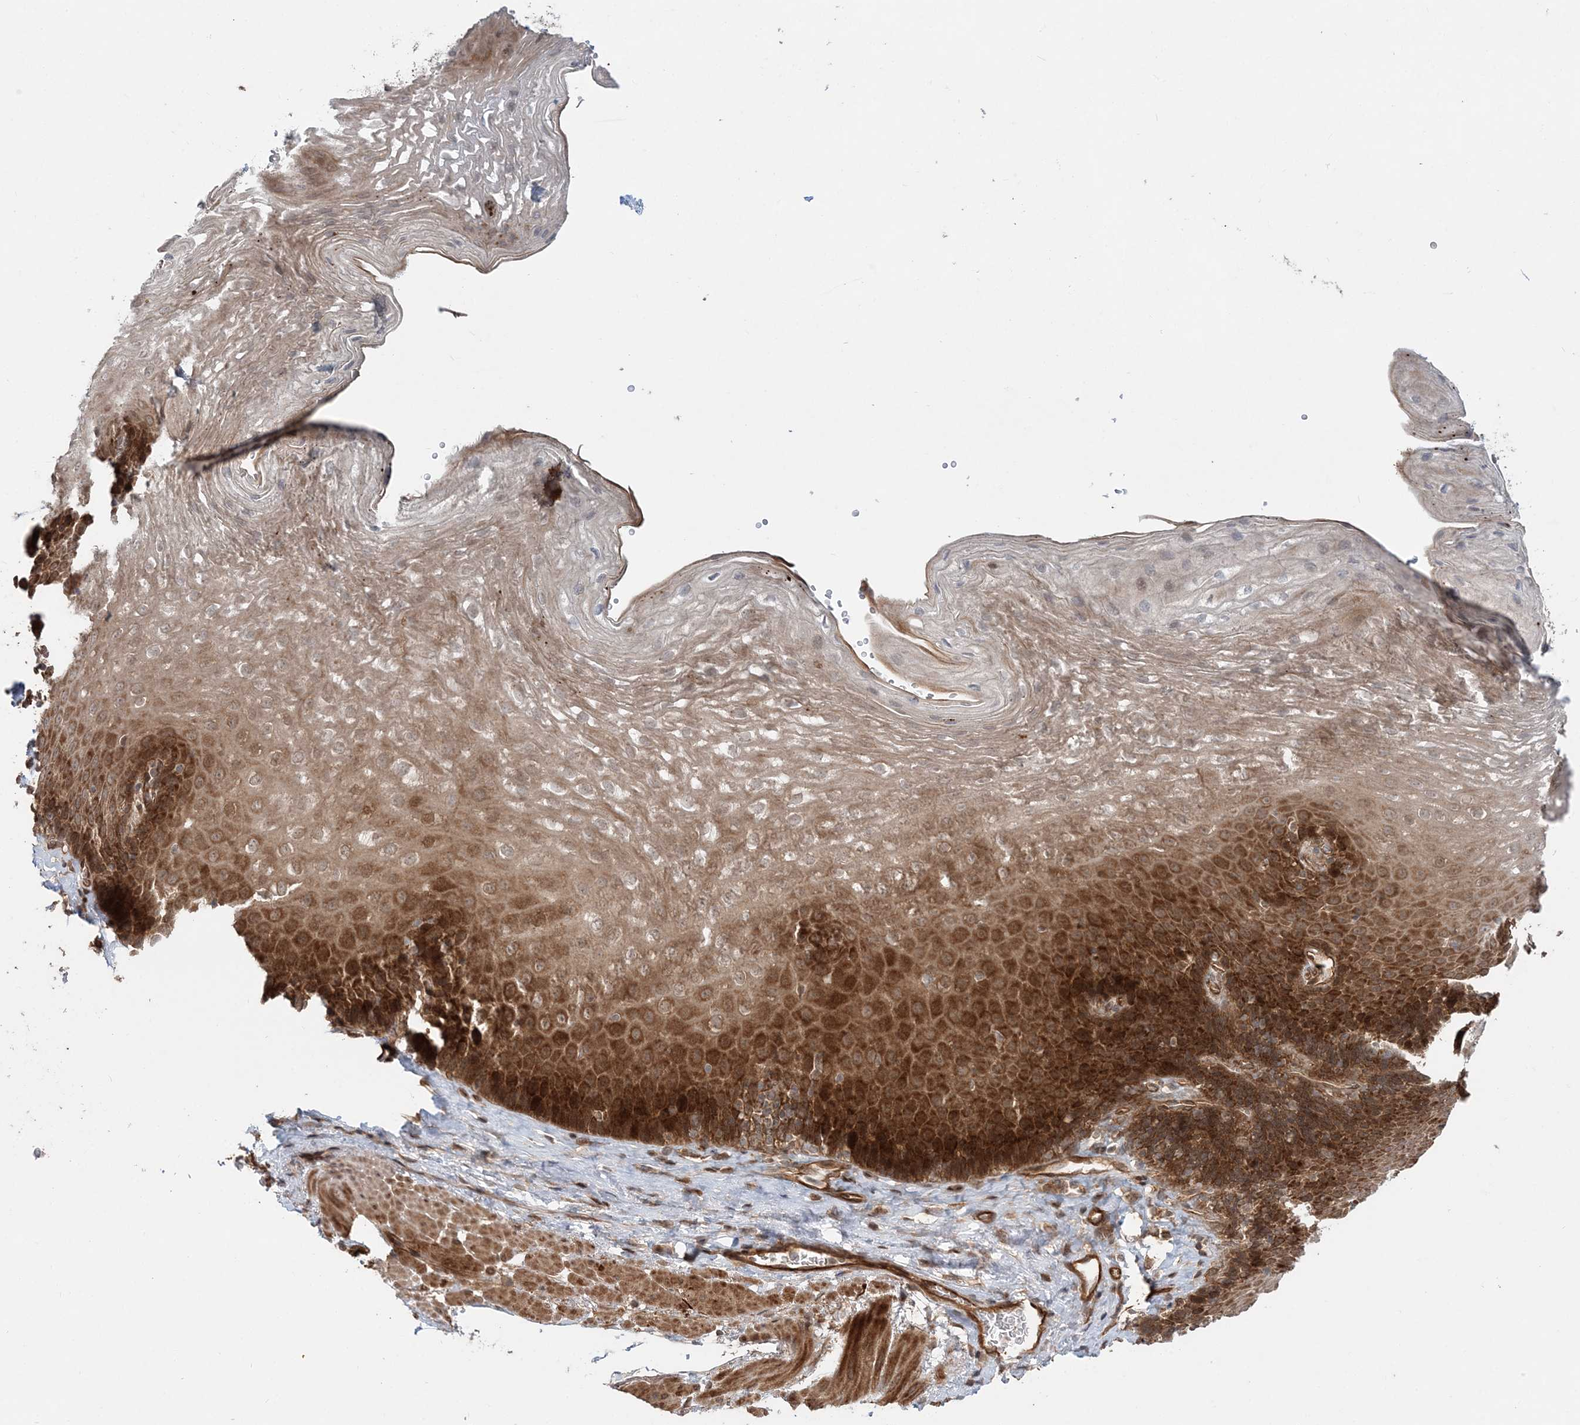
{"staining": {"intensity": "strong", "quantity": ">75%", "location": "cytoplasmic/membranous,nuclear"}, "tissue": "esophagus", "cell_type": "Squamous epithelial cells", "image_type": "normal", "snomed": [{"axis": "morphology", "description": "Normal tissue, NOS"}, {"axis": "topography", "description": "Esophagus"}], "caption": "Protein expression analysis of normal esophagus demonstrates strong cytoplasmic/membranous,nuclear positivity in approximately >75% of squamous epithelial cells.", "gene": "GEMIN5", "patient": {"sex": "female", "age": 66}}